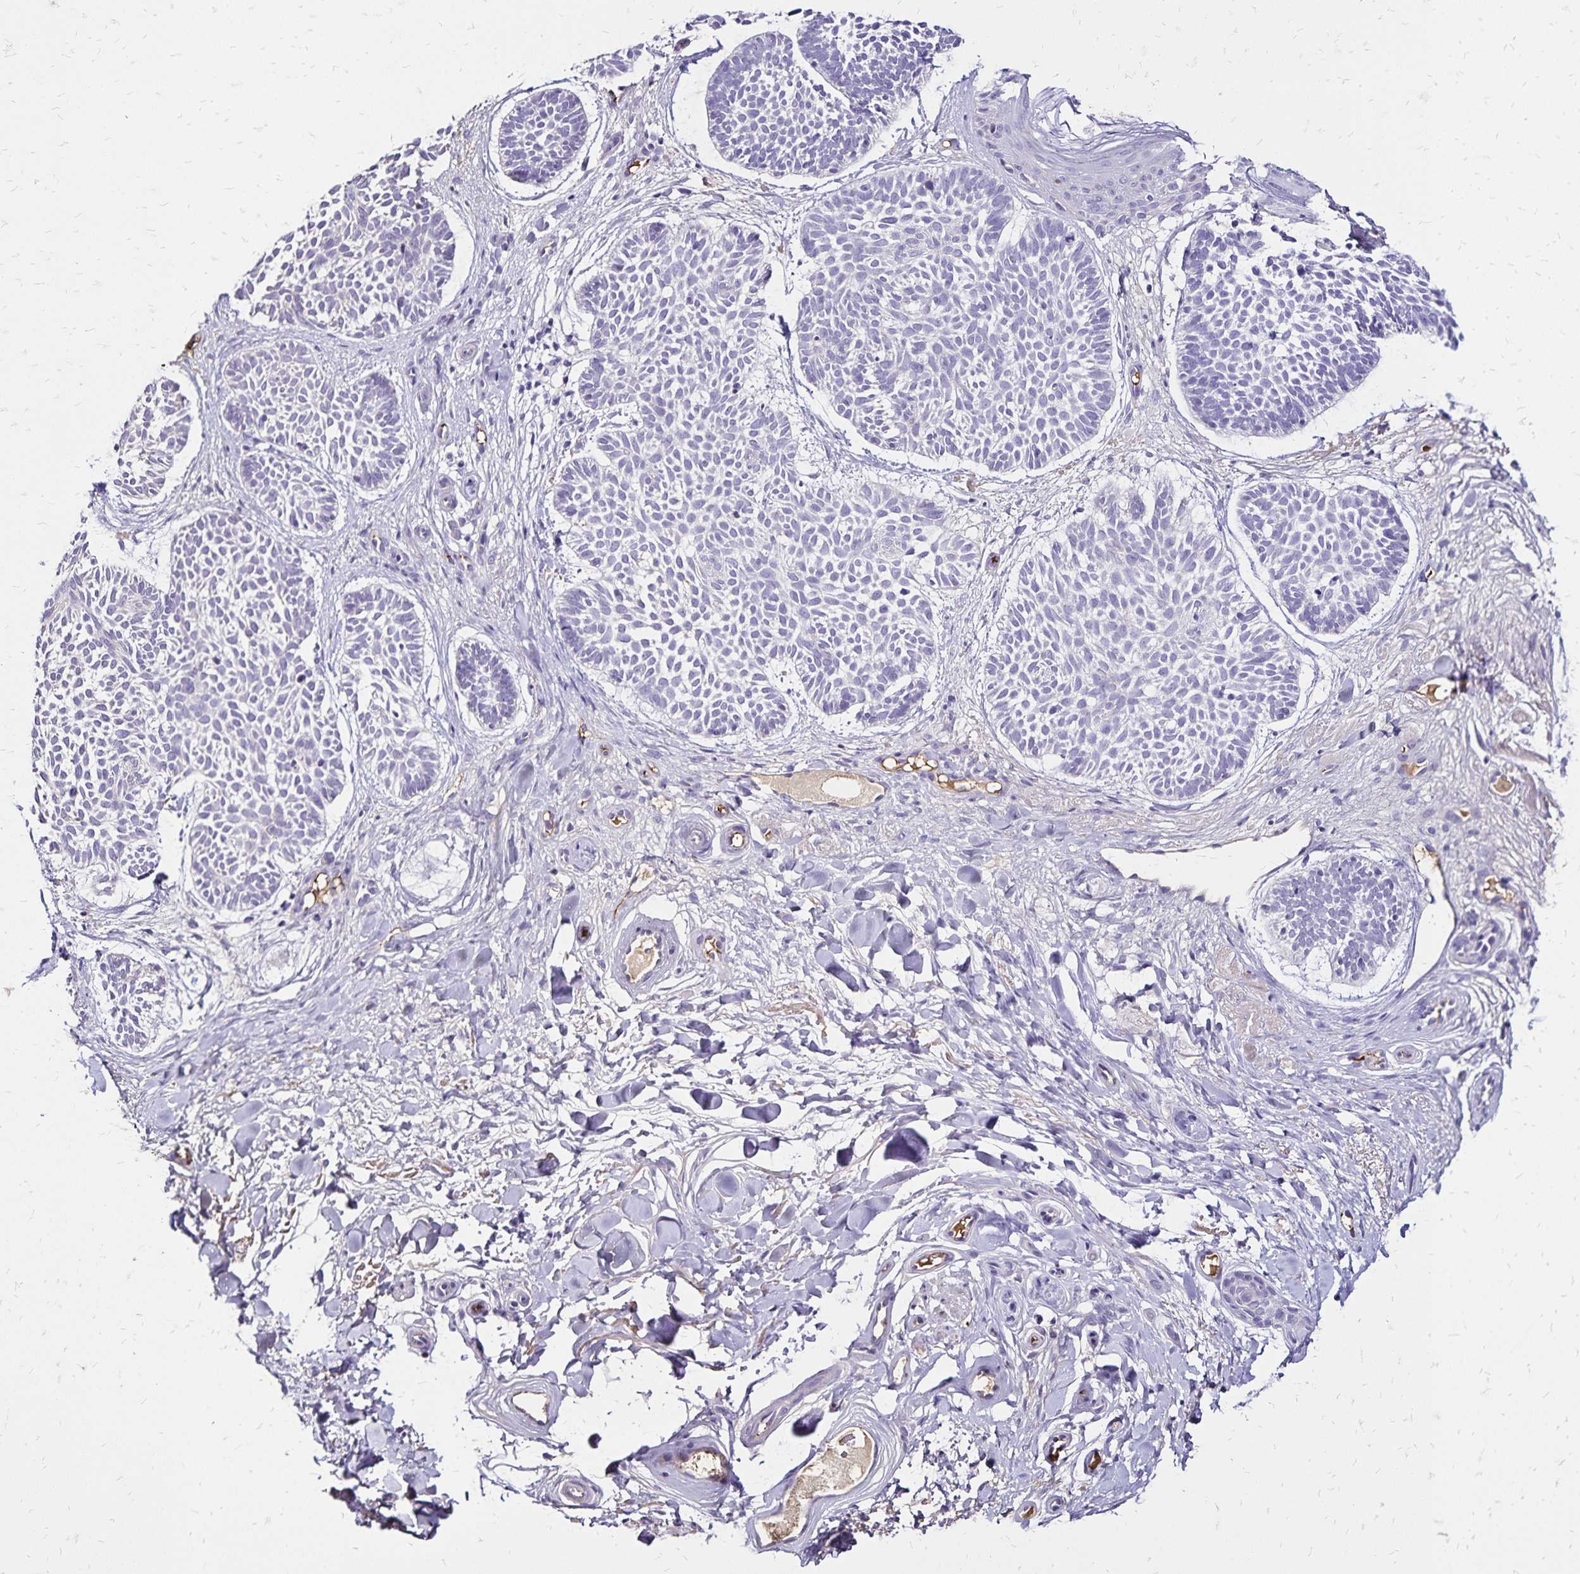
{"staining": {"intensity": "negative", "quantity": "none", "location": "none"}, "tissue": "skin cancer", "cell_type": "Tumor cells", "image_type": "cancer", "snomed": [{"axis": "morphology", "description": "Basal cell carcinoma"}, {"axis": "topography", "description": "Skin"}], "caption": "Immunohistochemistry of basal cell carcinoma (skin) exhibits no positivity in tumor cells. (DAB immunohistochemistry (IHC) with hematoxylin counter stain).", "gene": "KISS1", "patient": {"sex": "male", "age": 89}}